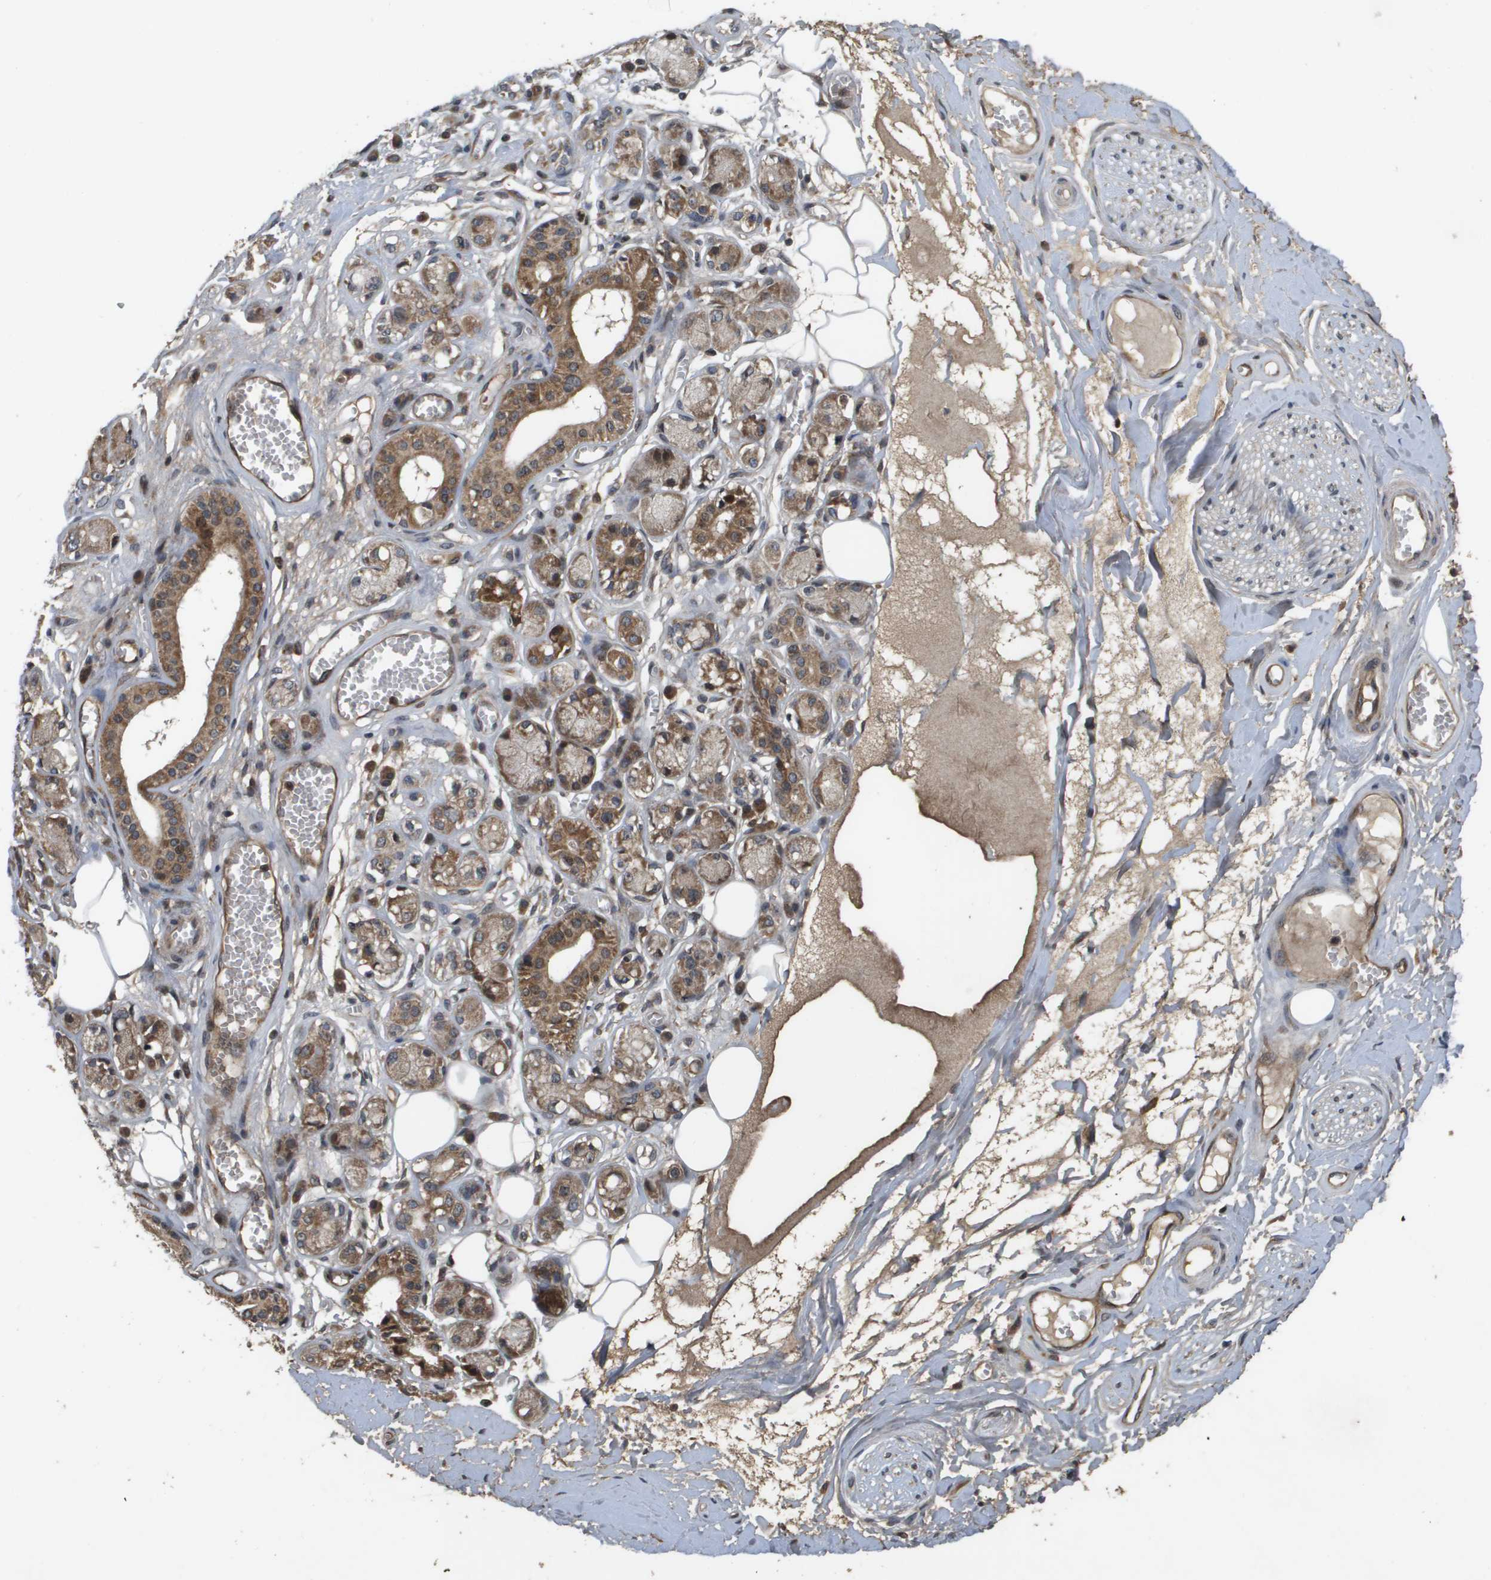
{"staining": {"intensity": "moderate", "quantity": ">75%", "location": "cytoplasmic/membranous"}, "tissue": "adipose tissue", "cell_type": "Adipocytes", "image_type": "normal", "snomed": [{"axis": "morphology", "description": "Normal tissue, NOS"}, {"axis": "morphology", "description": "Inflammation, NOS"}, {"axis": "topography", "description": "Salivary gland"}, {"axis": "topography", "description": "Peripheral nerve tissue"}], "caption": "Adipose tissue was stained to show a protein in brown. There is medium levels of moderate cytoplasmic/membranous positivity in about >75% of adipocytes. Using DAB (brown) and hematoxylin (blue) stains, captured at high magnification using brightfield microscopy.", "gene": "SPTLC1", "patient": {"sex": "female", "age": 75}}